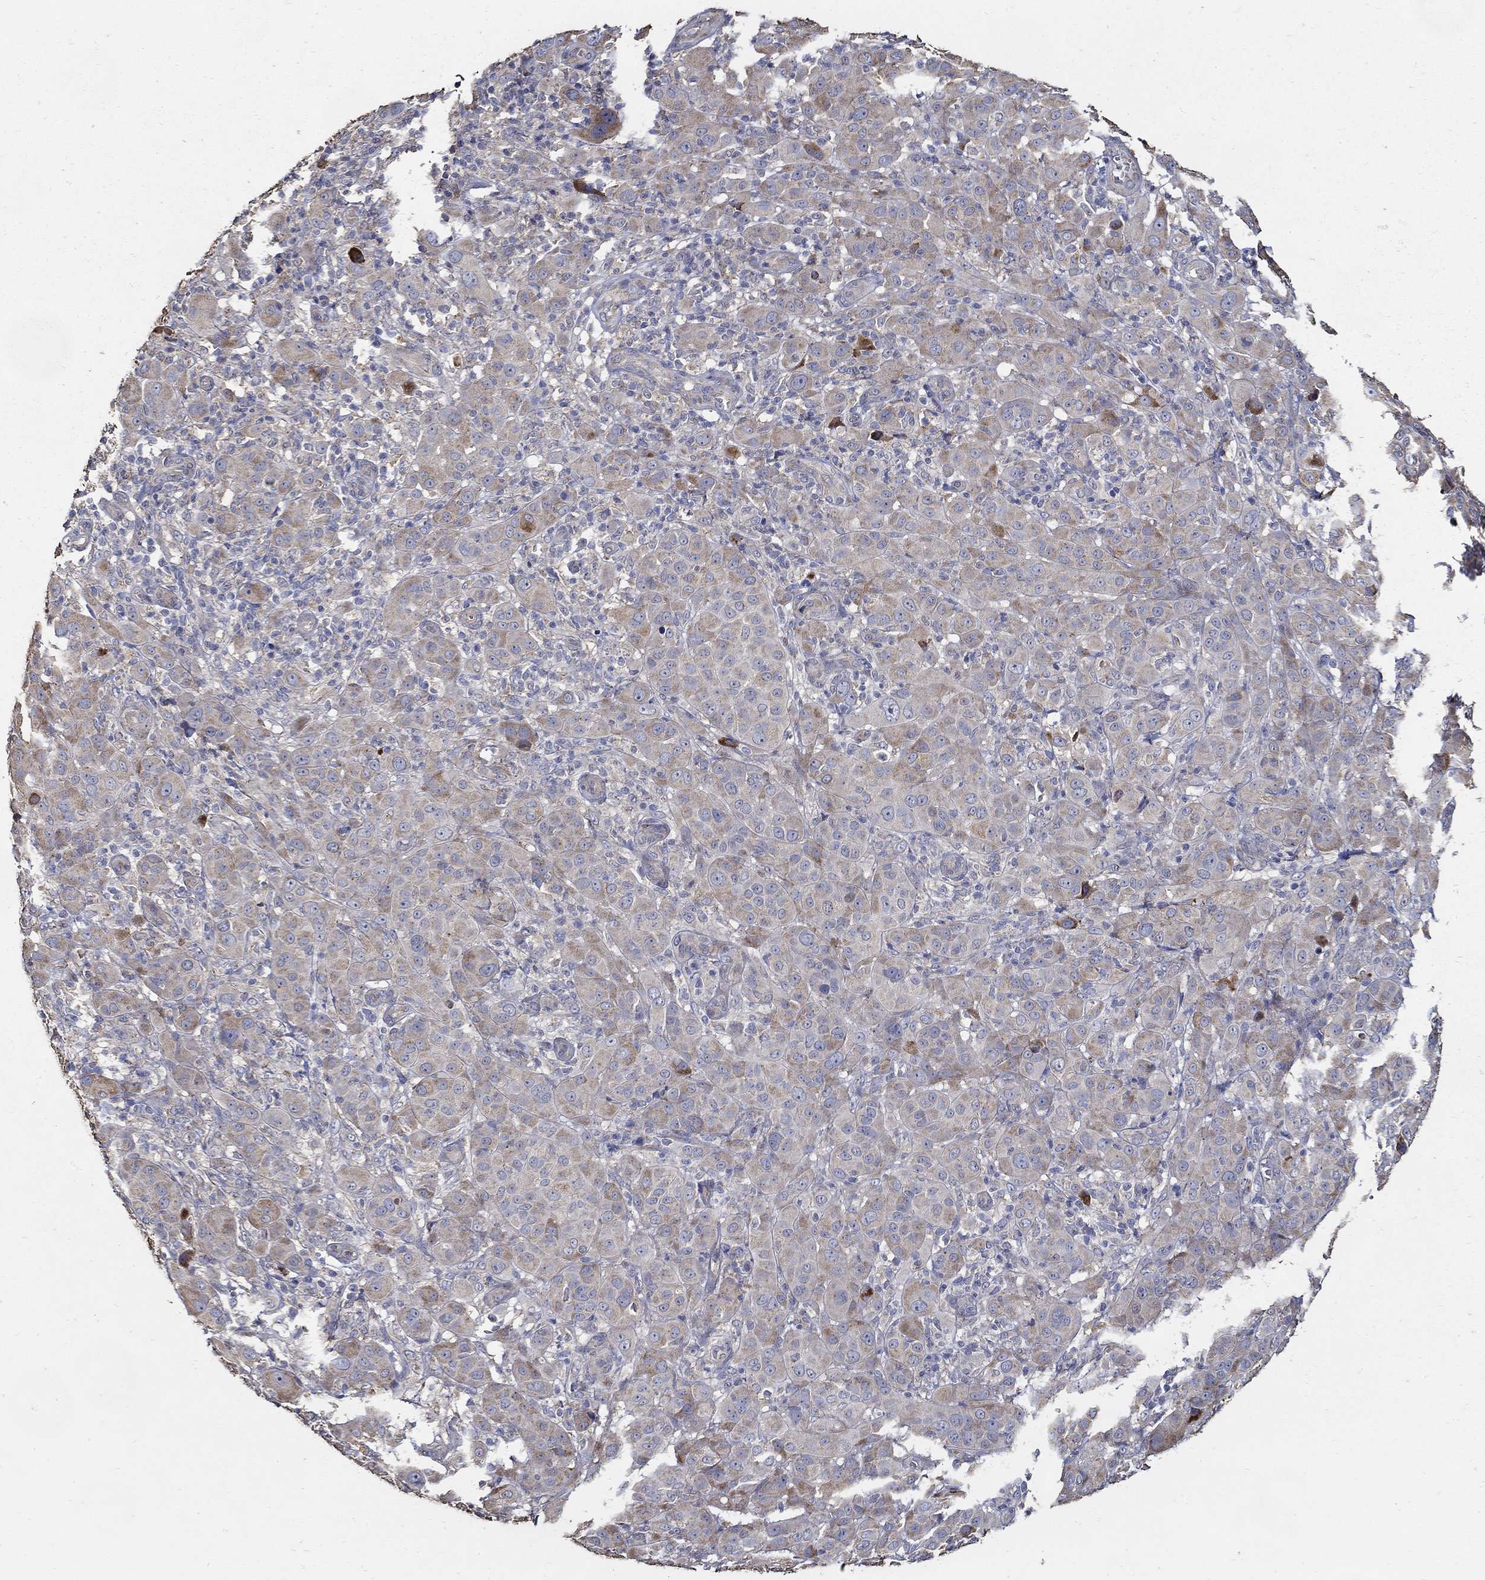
{"staining": {"intensity": "weak", "quantity": "25%-75%", "location": "cytoplasmic/membranous"}, "tissue": "melanoma", "cell_type": "Tumor cells", "image_type": "cancer", "snomed": [{"axis": "morphology", "description": "Malignant melanoma, NOS"}, {"axis": "topography", "description": "Skin"}], "caption": "Immunohistochemical staining of human malignant melanoma demonstrates low levels of weak cytoplasmic/membranous staining in approximately 25%-75% of tumor cells.", "gene": "EMILIN3", "patient": {"sex": "female", "age": 87}}